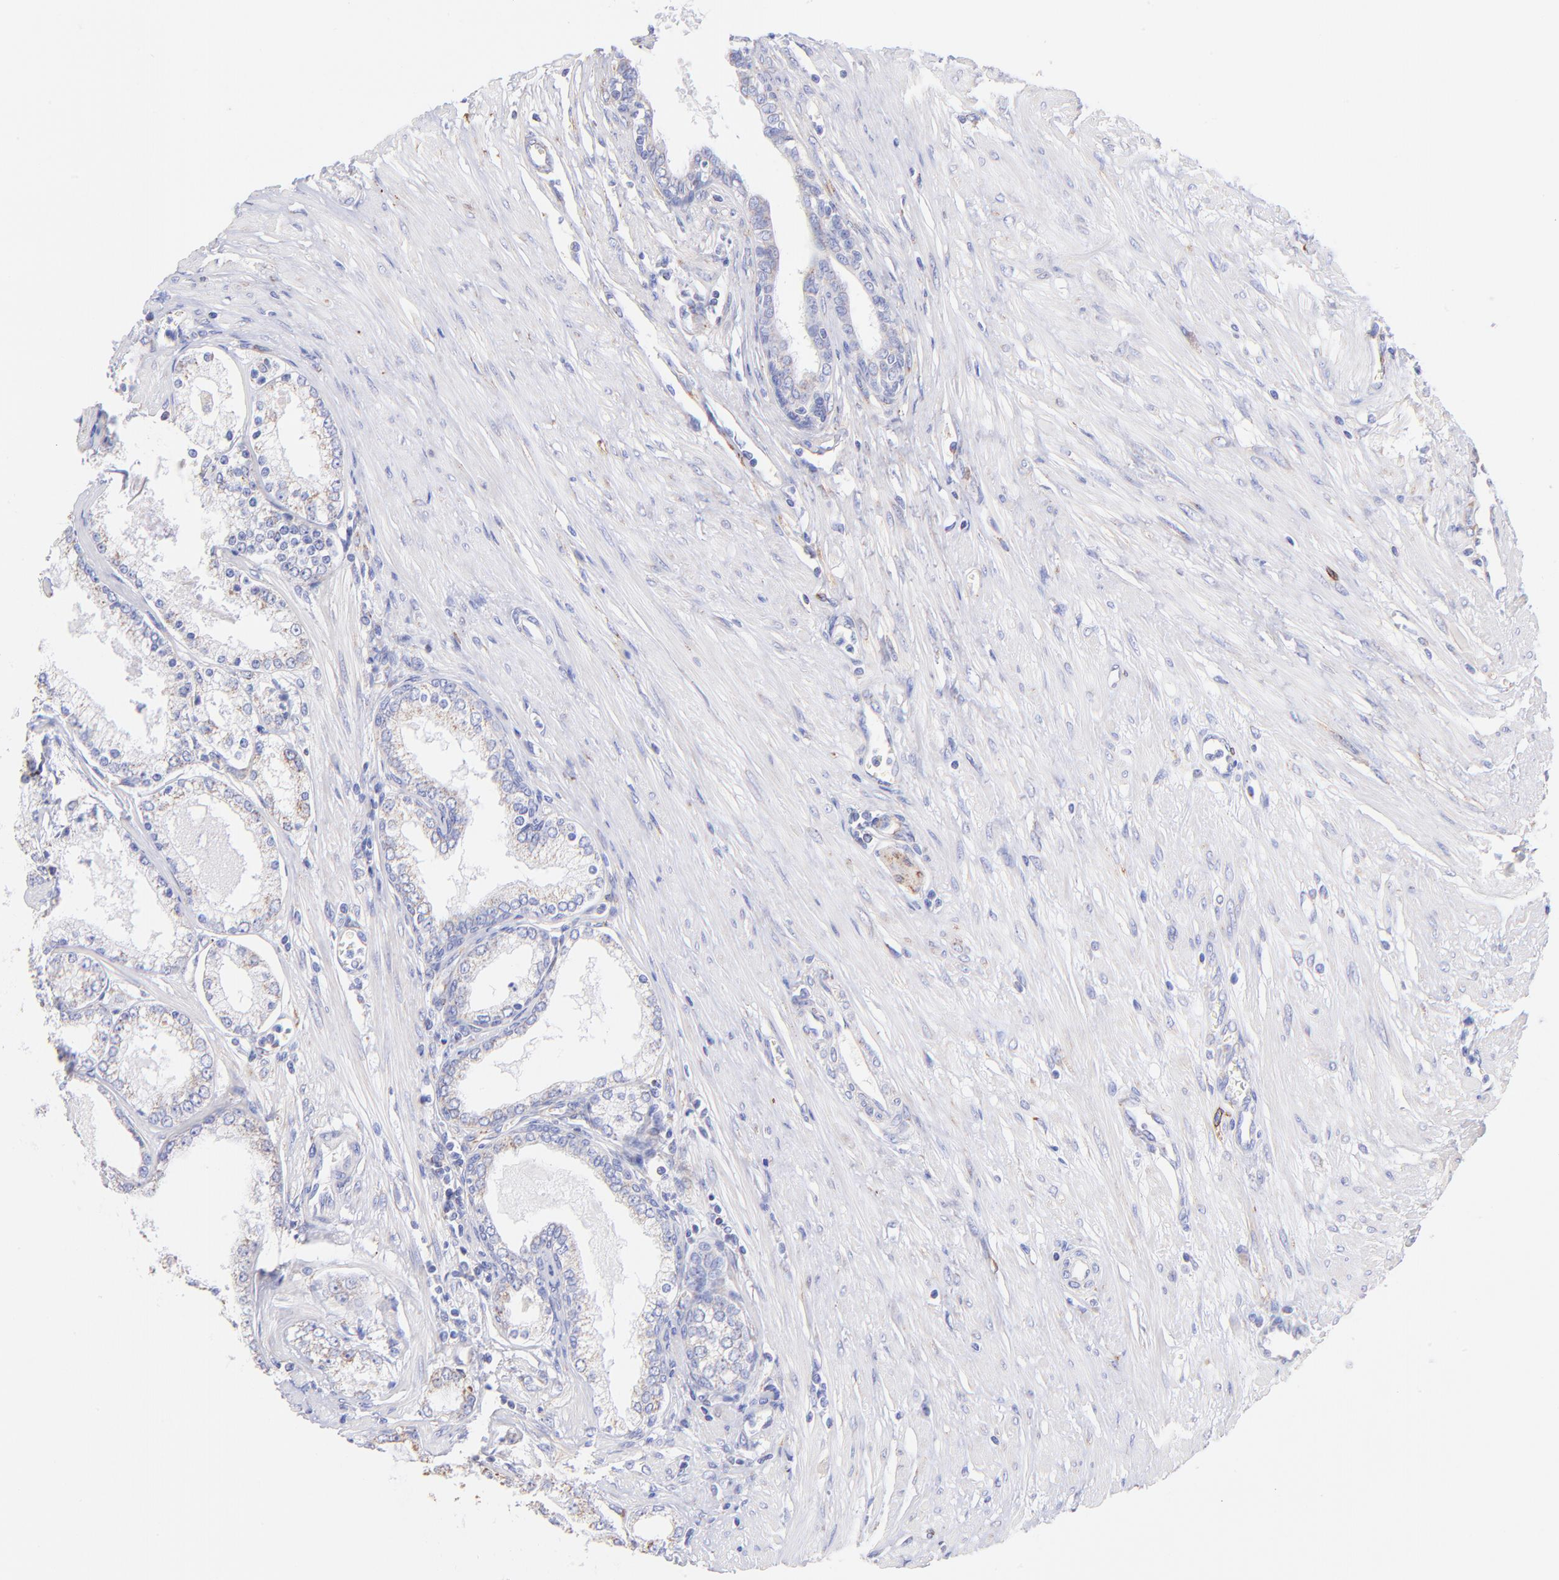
{"staining": {"intensity": "weak", "quantity": "<25%", "location": "cytoplasmic/membranous"}, "tissue": "prostate cancer", "cell_type": "Tumor cells", "image_type": "cancer", "snomed": [{"axis": "morphology", "description": "Adenocarcinoma, Medium grade"}, {"axis": "topography", "description": "Prostate"}], "caption": "This is an immunohistochemistry photomicrograph of prostate medium-grade adenocarcinoma. There is no positivity in tumor cells.", "gene": "SPARC", "patient": {"sex": "male", "age": 72}}